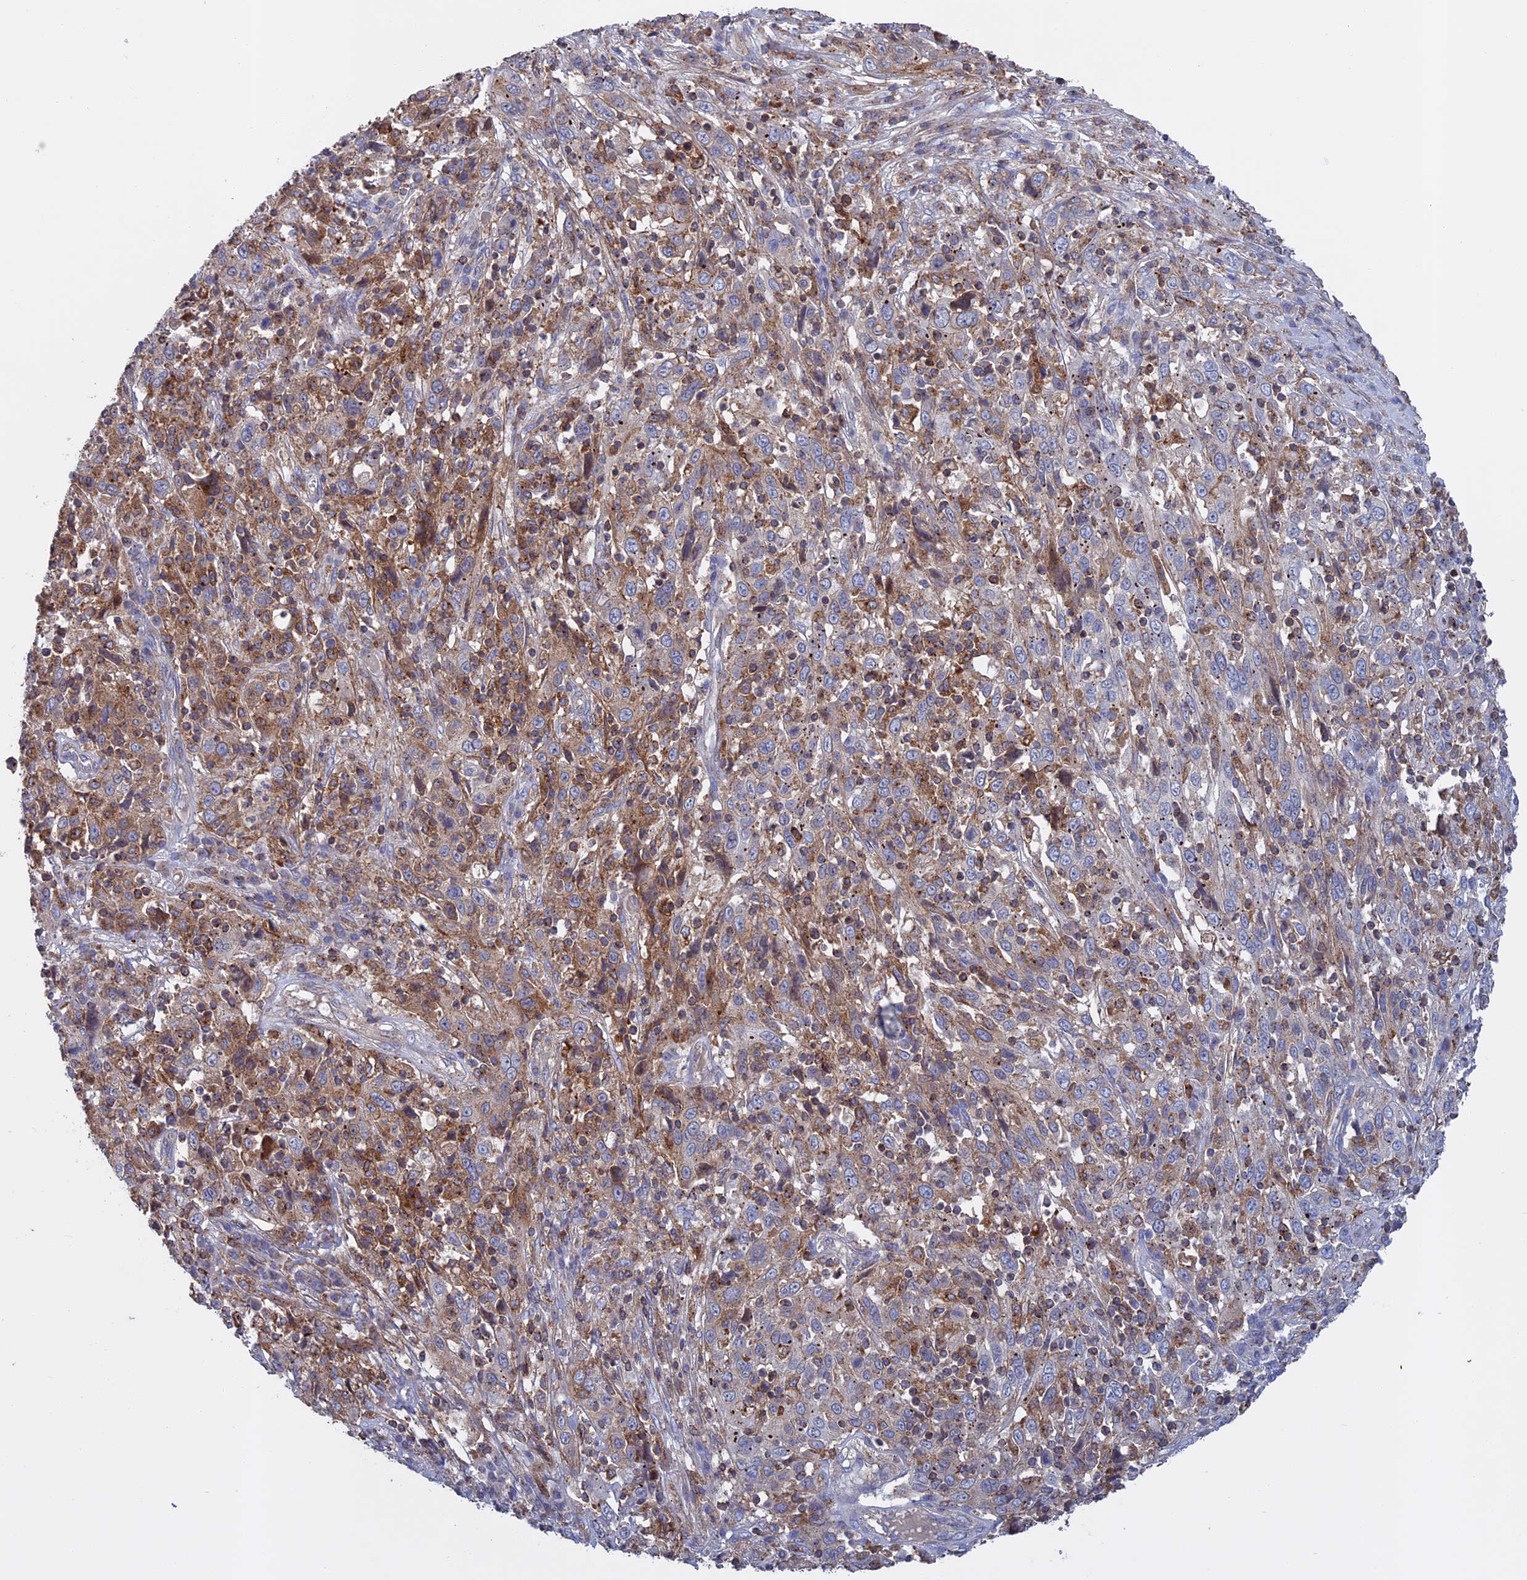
{"staining": {"intensity": "moderate", "quantity": "<25%", "location": "cytoplasmic/membranous"}, "tissue": "cervical cancer", "cell_type": "Tumor cells", "image_type": "cancer", "snomed": [{"axis": "morphology", "description": "Squamous cell carcinoma, NOS"}, {"axis": "topography", "description": "Cervix"}], "caption": "Cervical cancer (squamous cell carcinoma) stained with DAB immunohistochemistry (IHC) shows low levels of moderate cytoplasmic/membranous positivity in about <25% of tumor cells. The staining was performed using DAB (3,3'-diaminobenzidine) to visualize the protein expression in brown, while the nuclei were stained in blue with hematoxylin (Magnification: 20x).", "gene": "LYPD5", "patient": {"sex": "female", "age": 46}}